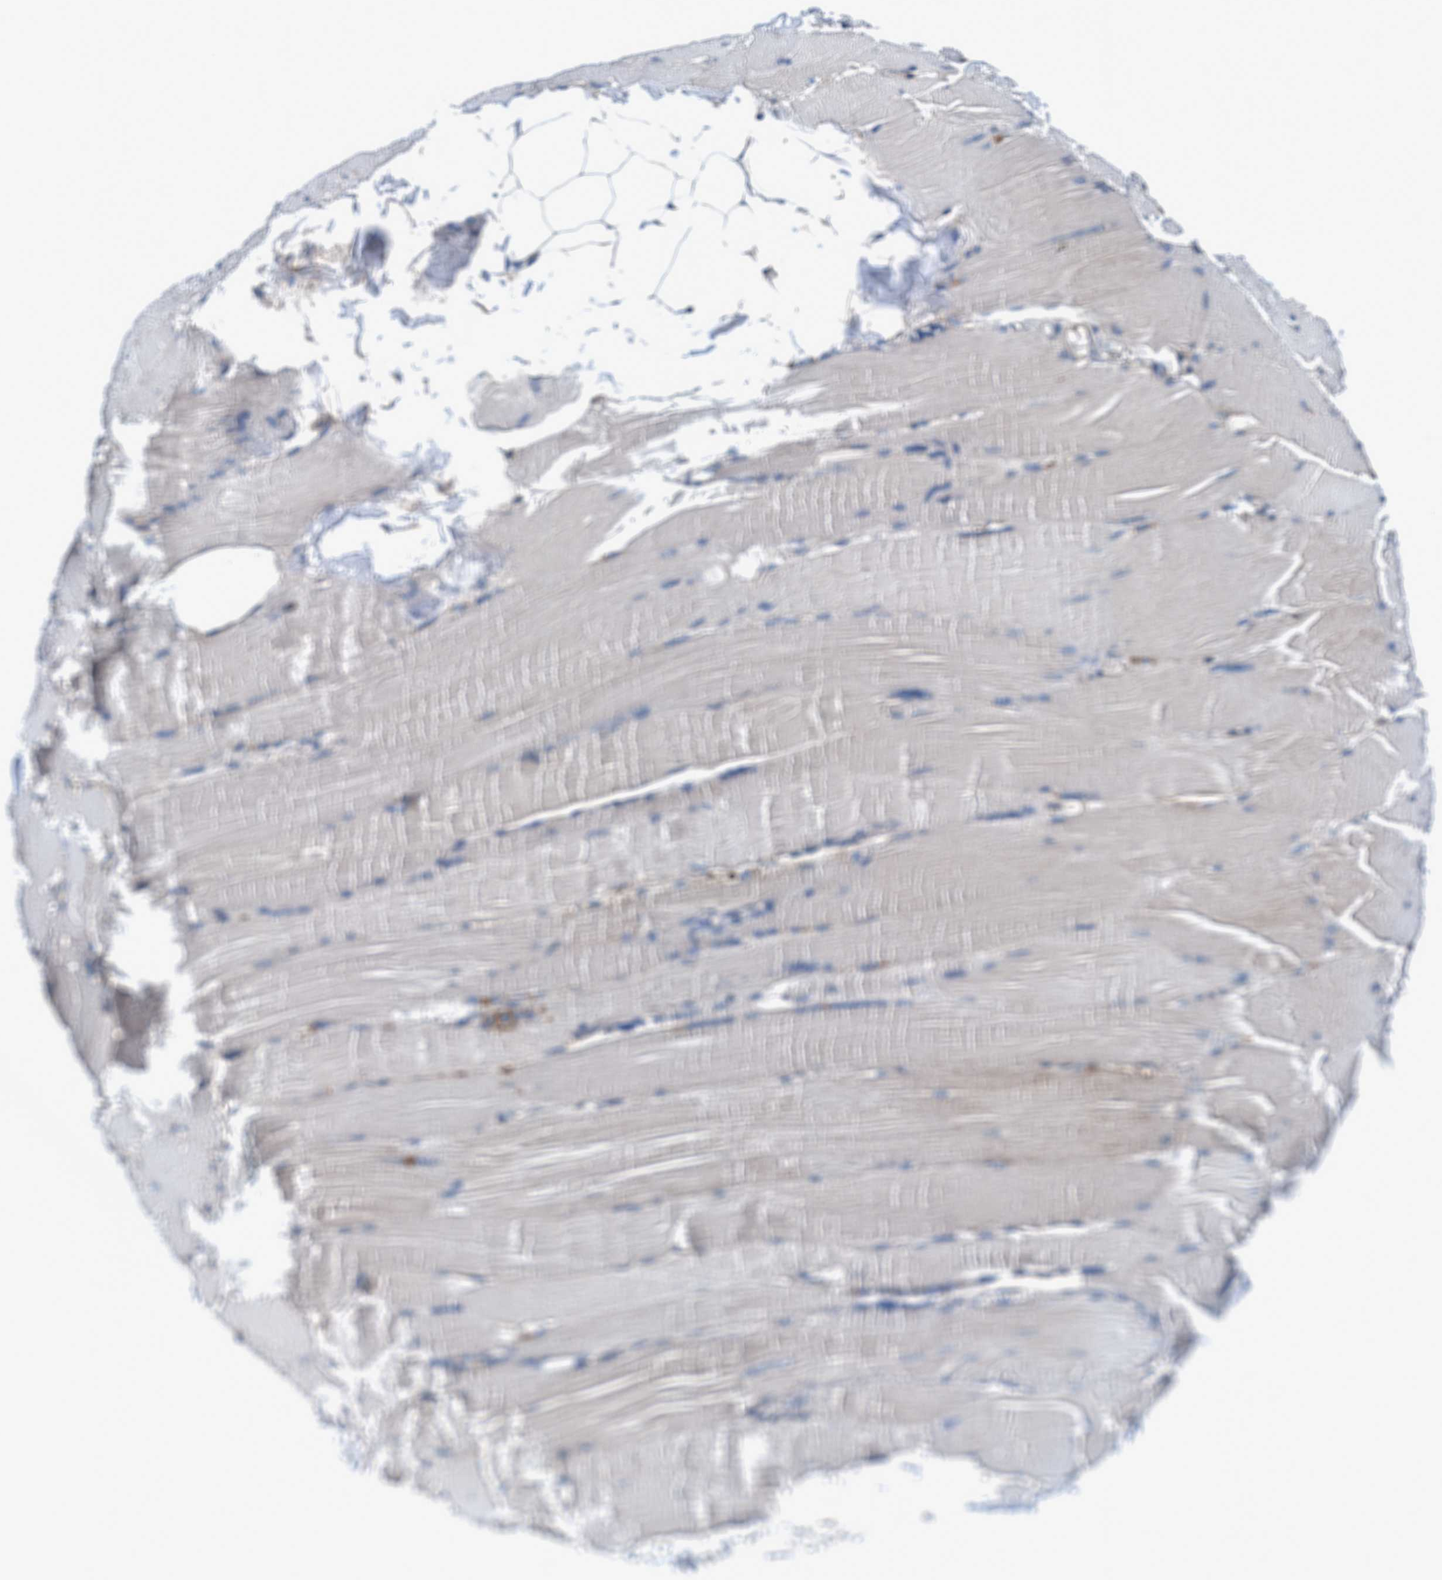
{"staining": {"intensity": "weak", "quantity": "25%-75%", "location": "cytoplasmic/membranous"}, "tissue": "skeletal muscle", "cell_type": "Myocytes", "image_type": "normal", "snomed": [{"axis": "morphology", "description": "Normal tissue, NOS"}, {"axis": "topography", "description": "Skin"}, {"axis": "topography", "description": "Skeletal muscle"}], "caption": "IHC of normal skeletal muscle demonstrates low levels of weak cytoplasmic/membranous expression in approximately 25%-75% of myocytes. Nuclei are stained in blue.", "gene": "NKTR", "patient": {"sex": "male", "age": 83}}